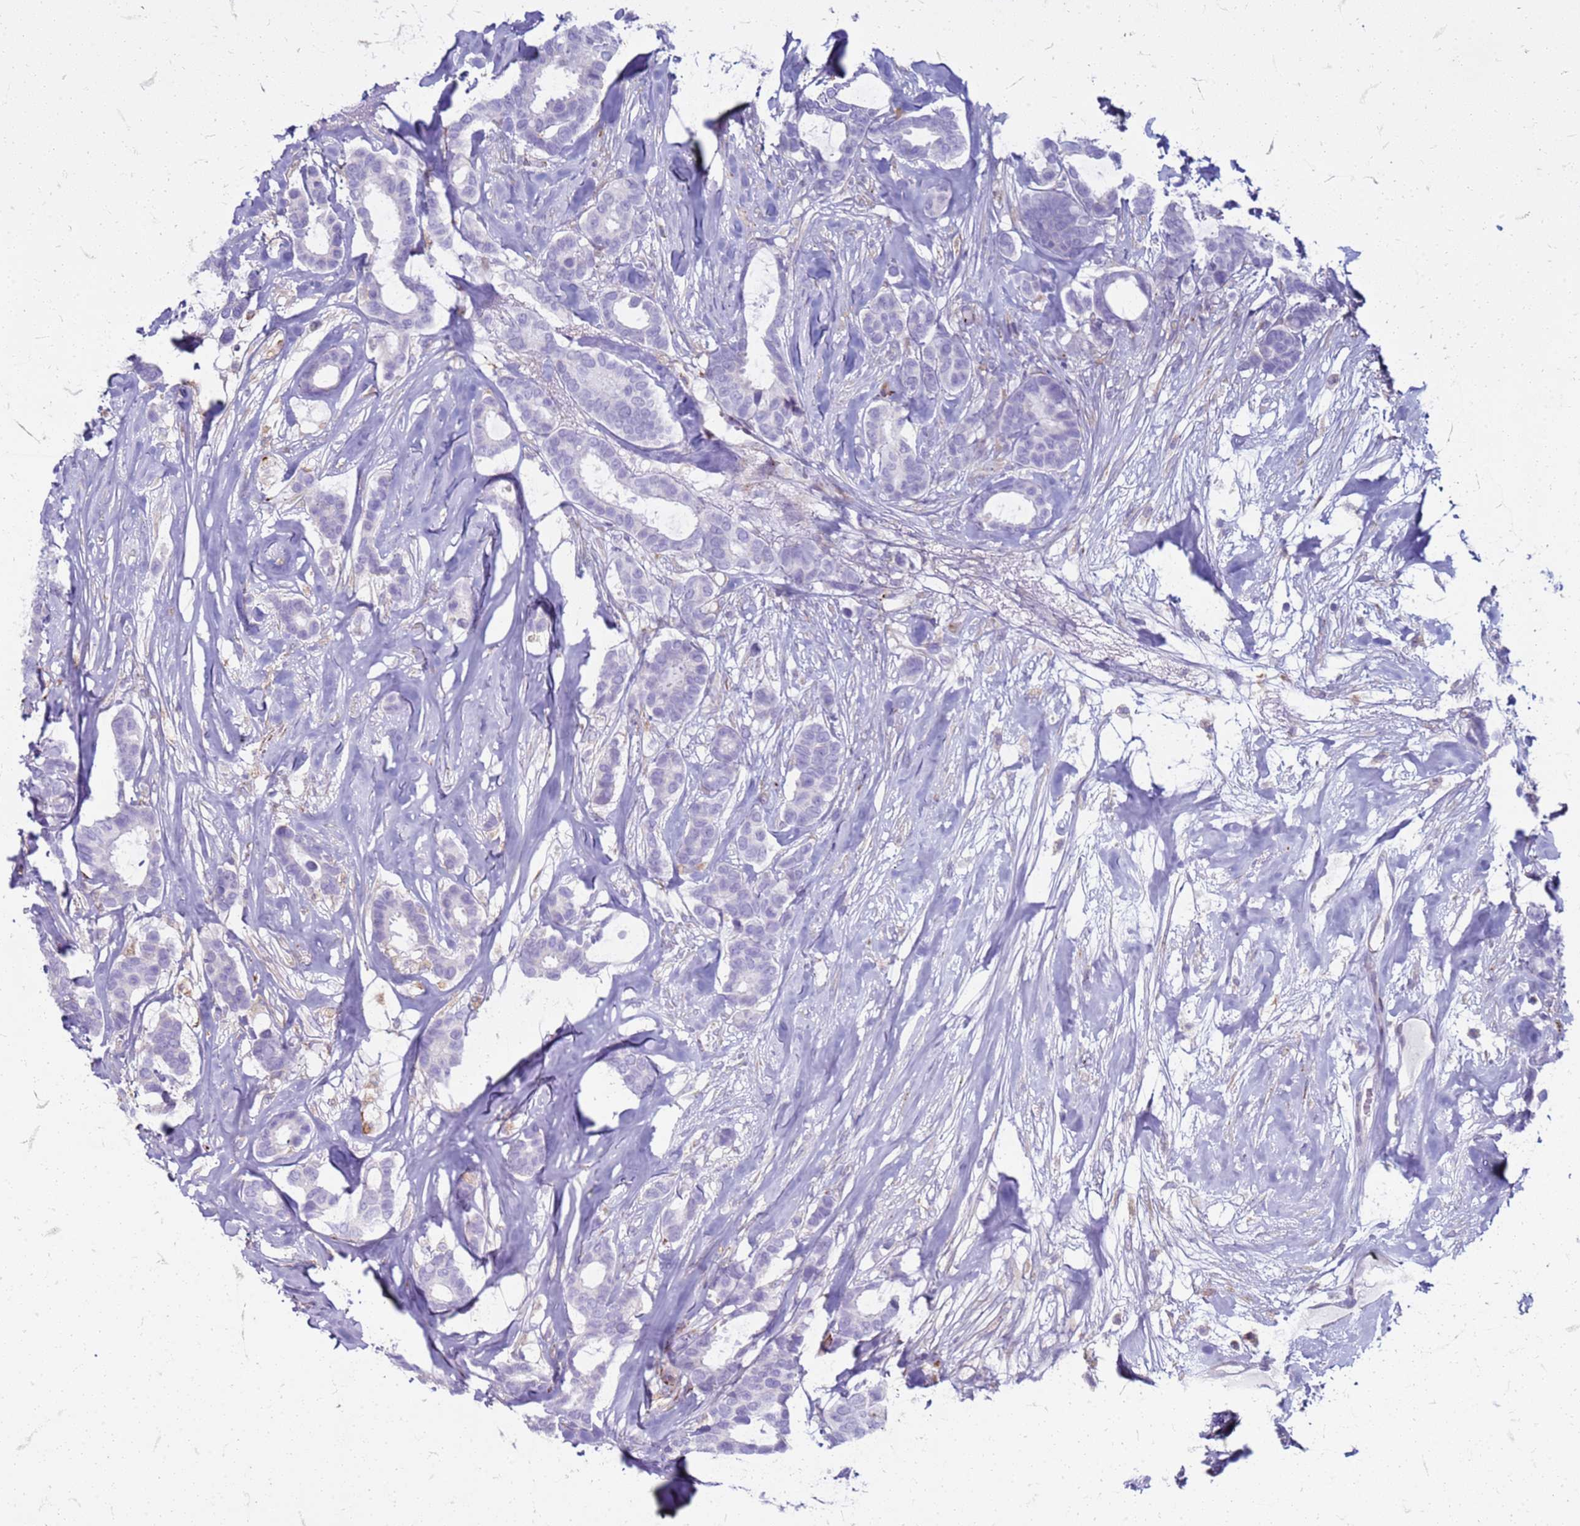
{"staining": {"intensity": "negative", "quantity": "none", "location": "none"}, "tissue": "breast cancer", "cell_type": "Tumor cells", "image_type": "cancer", "snomed": [{"axis": "morphology", "description": "Duct carcinoma"}, {"axis": "topography", "description": "Breast"}], "caption": "Breast infiltrating ductal carcinoma was stained to show a protein in brown. There is no significant staining in tumor cells.", "gene": "PDK3", "patient": {"sex": "female", "age": 87}}